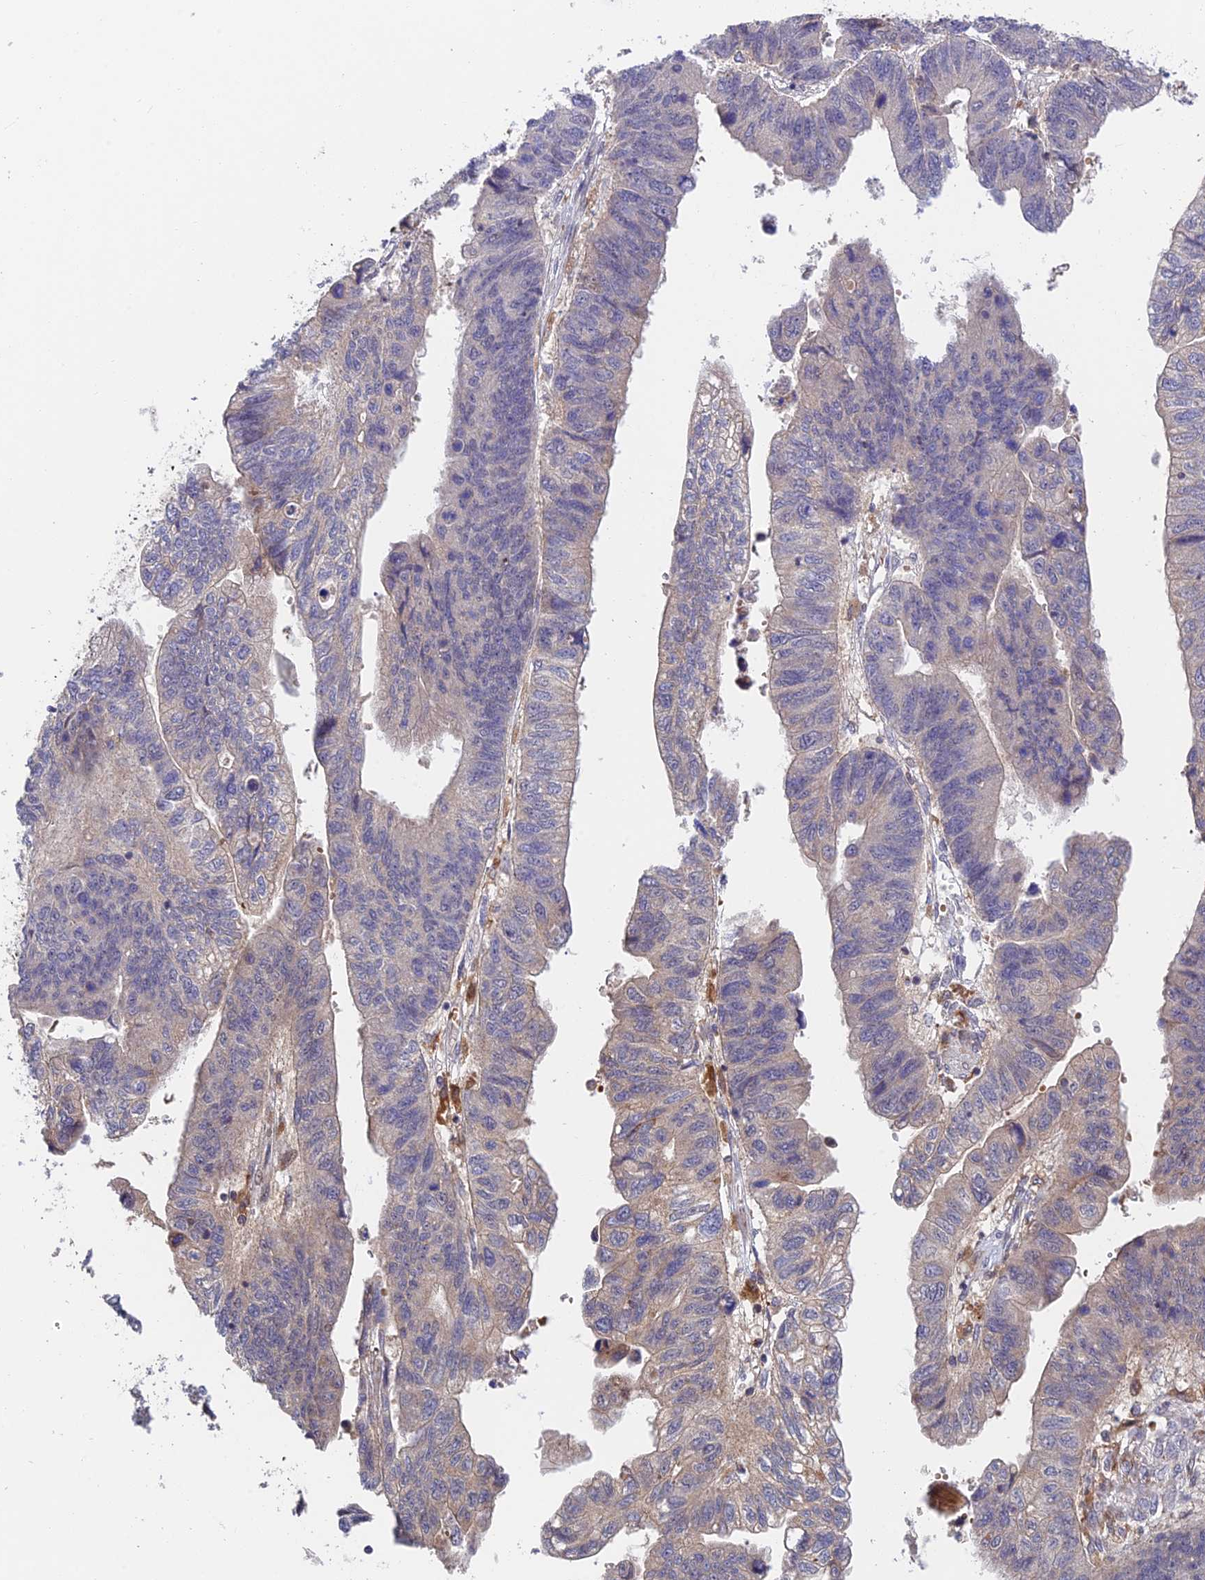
{"staining": {"intensity": "negative", "quantity": "none", "location": "none"}, "tissue": "stomach cancer", "cell_type": "Tumor cells", "image_type": "cancer", "snomed": [{"axis": "morphology", "description": "Adenocarcinoma, NOS"}, {"axis": "topography", "description": "Stomach"}], "caption": "Tumor cells show no significant protein expression in stomach cancer.", "gene": "FUOM", "patient": {"sex": "male", "age": 59}}